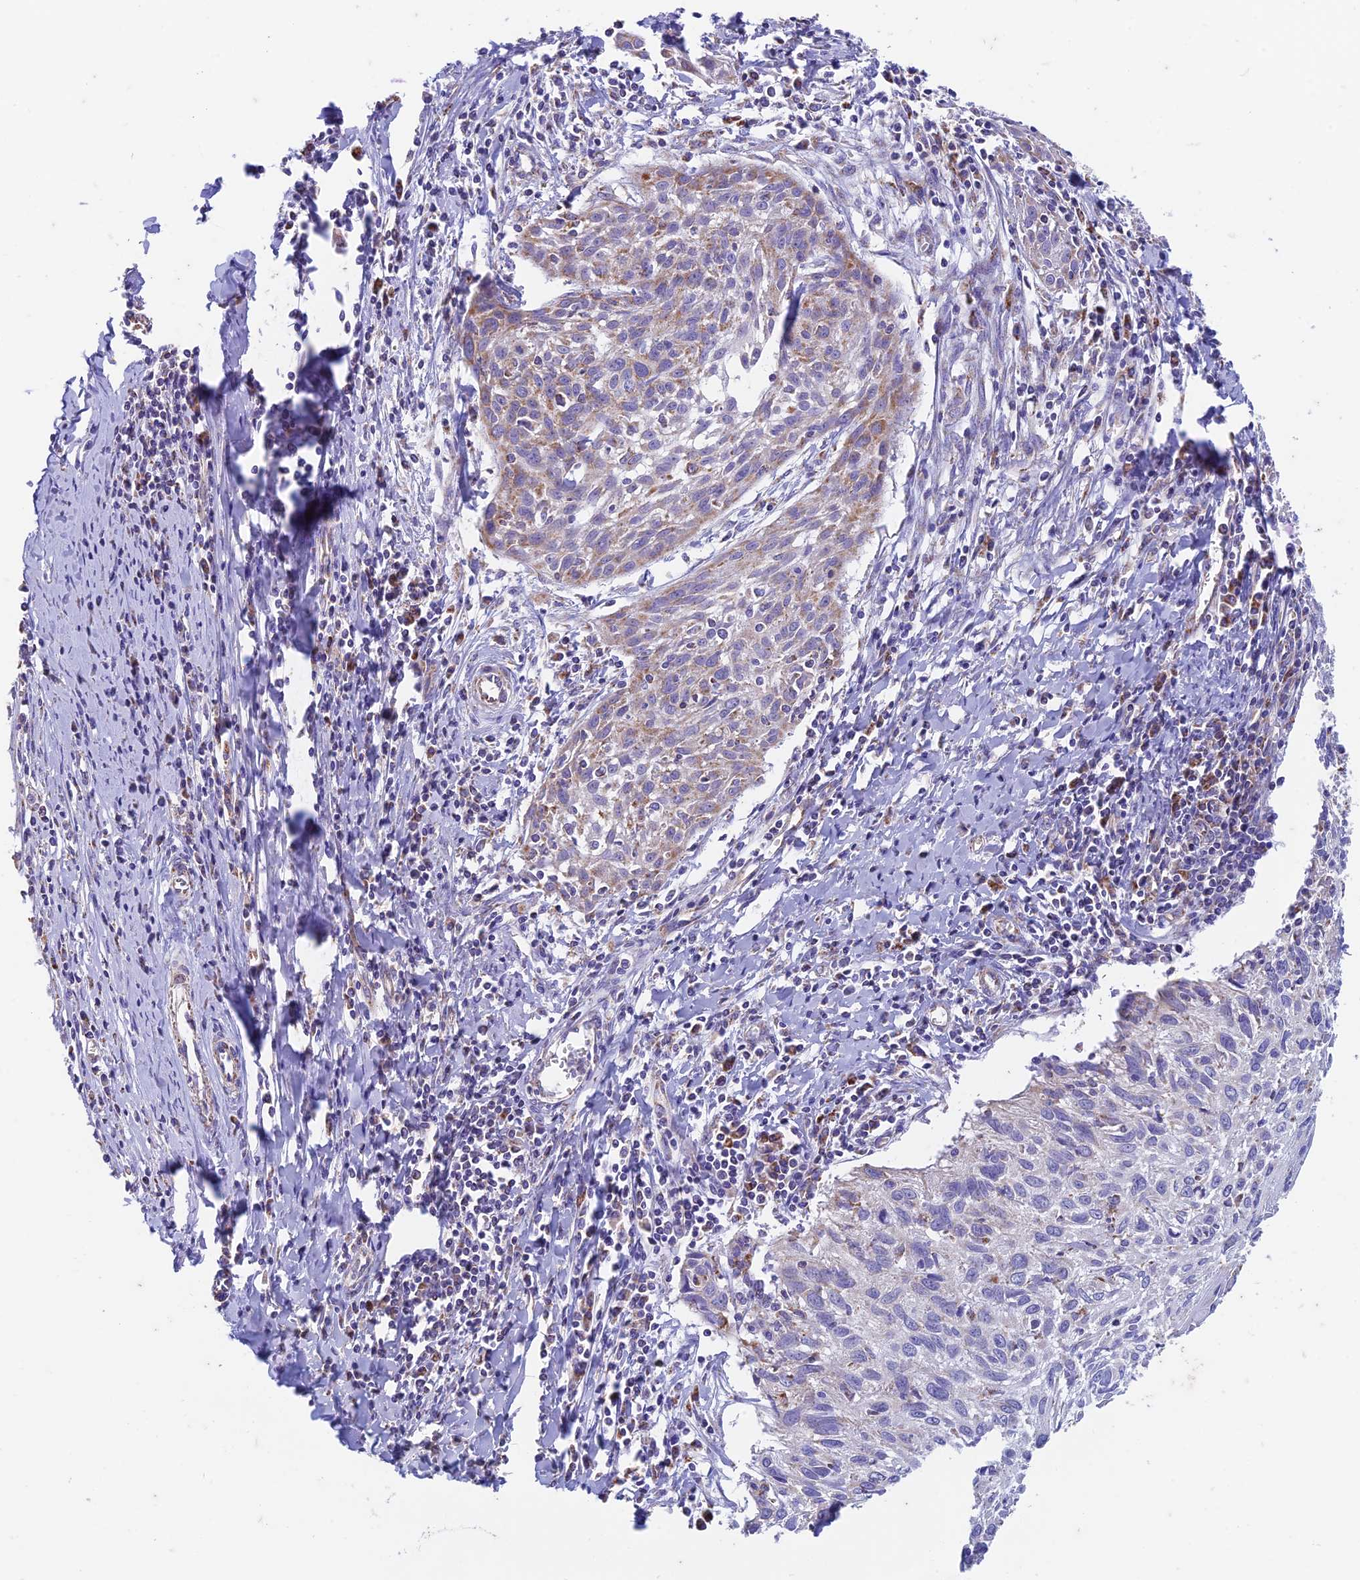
{"staining": {"intensity": "weak", "quantity": "25%-75%", "location": "cytoplasmic/membranous"}, "tissue": "cervical cancer", "cell_type": "Tumor cells", "image_type": "cancer", "snomed": [{"axis": "morphology", "description": "Squamous cell carcinoma, NOS"}, {"axis": "topography", "description": "Cervix"}], "caption": "IHC photomicrograph of neoplastic tissue: human cervical cancer (squamous cell carcinoma) stained using immunohistochemistry (IHC) displays low levels of weak protein expression localized specifically in the cytoplasmic/membranous of tumor cells, appearing as a cytoplasmic/membranous brown color.", "gene": "ZNF181", "patient": {"sex": "female", "age": 51}}